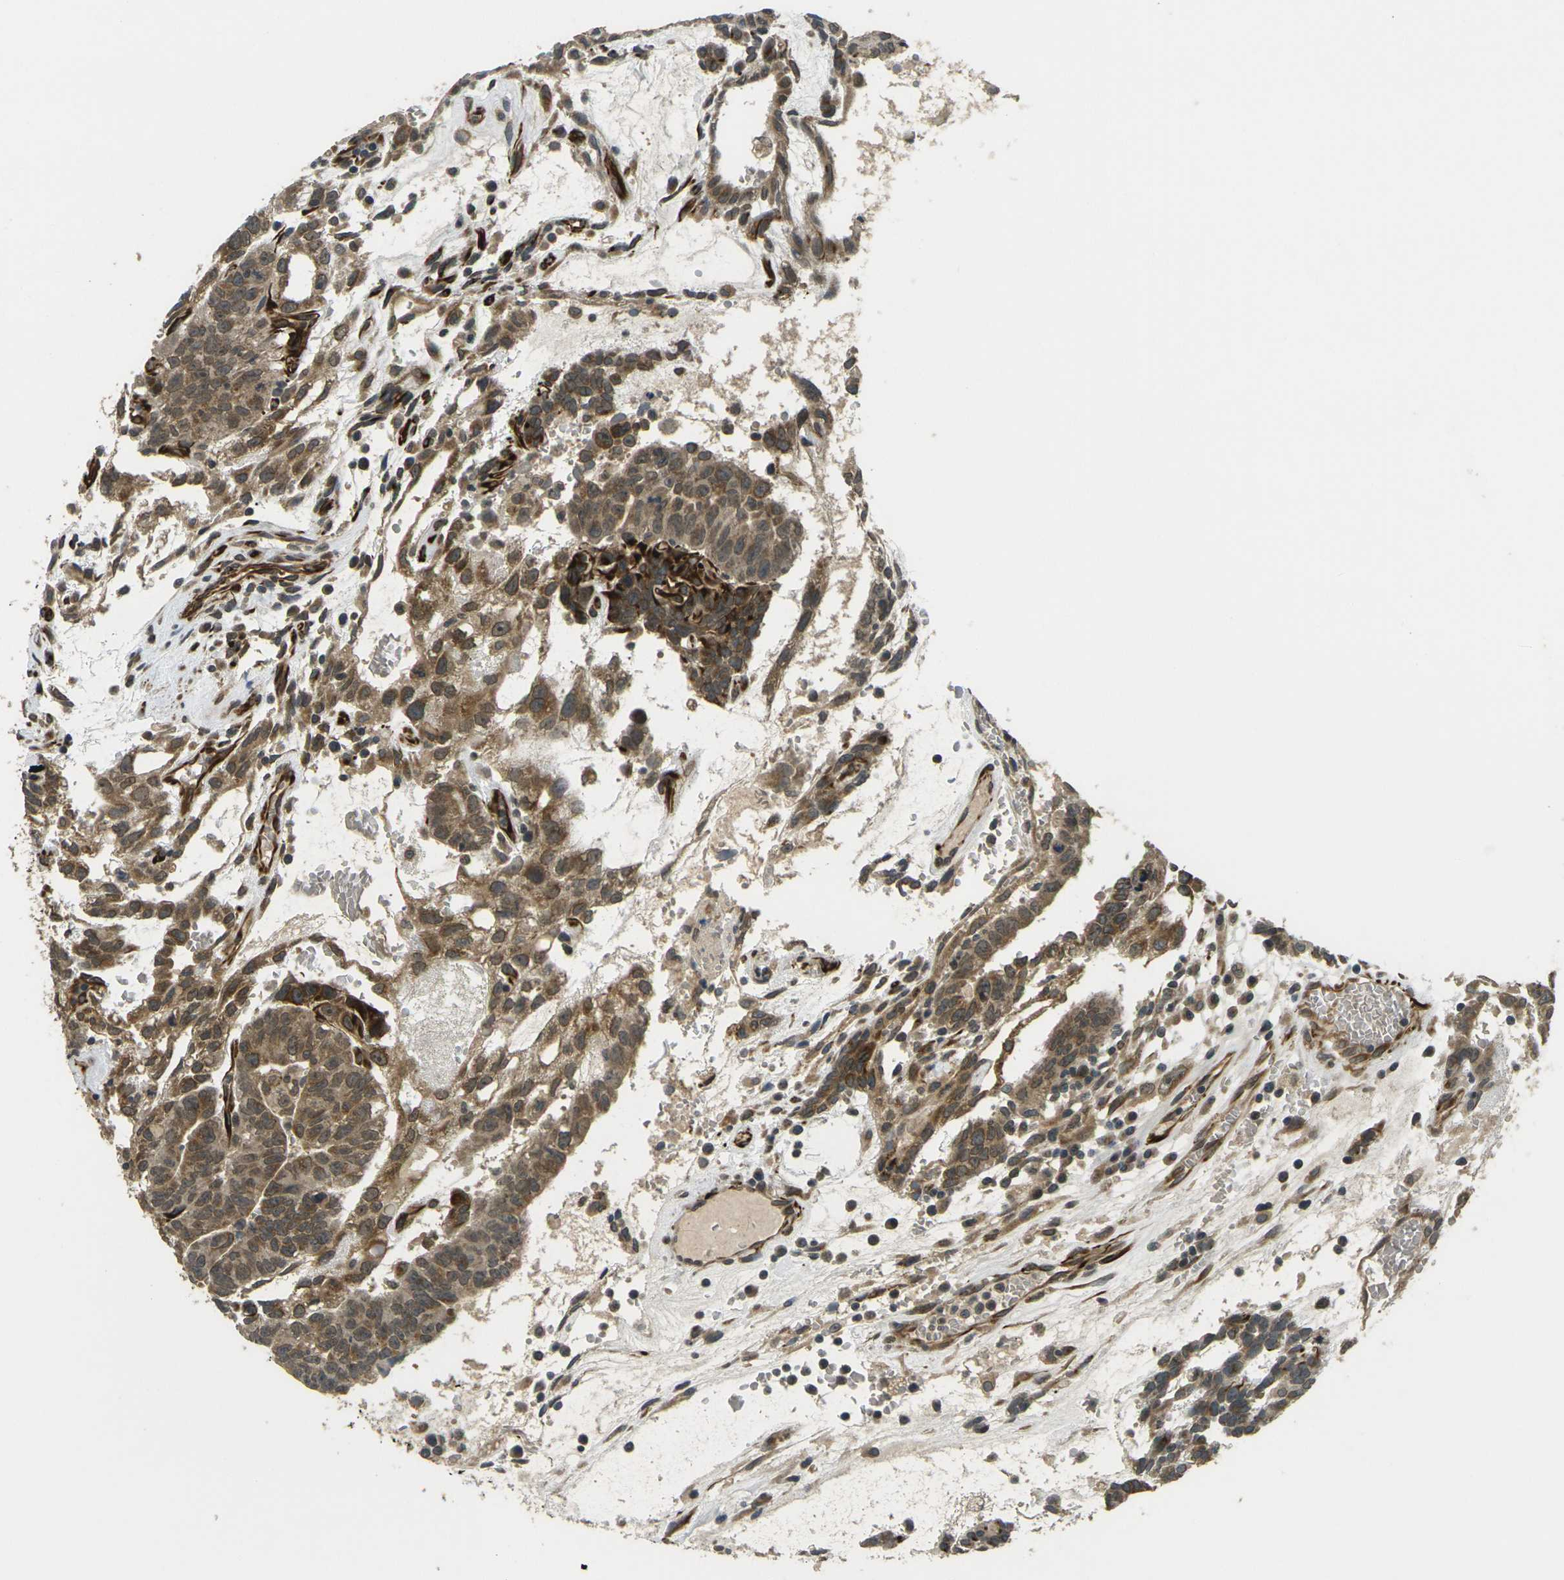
{"staining": {"intensity": "moderate", "quantity": ">75%", "location": "cytoplasmic/membranous"}, "tissue": "testis cancer", "cell_type": "Tumor cells", "image_type": "cancer", "snomed": [{"axis": "morphology", "description": "Seminoma, NOS"}, {"axis": "morphology", "description": "Carcinoma, Embryonal, NOS"}, {"axis": "topography", "description": "Testis"}], "caption": "Testis cancer (seminoma) stained for a protein reveals moderate cytoplasmic/membranous positivity in tumor cells. (Brightfield microscopy of DAB IHC at high magnification).", "gene": "FUT11", "patient": {"sex": "male", "age": 52}}